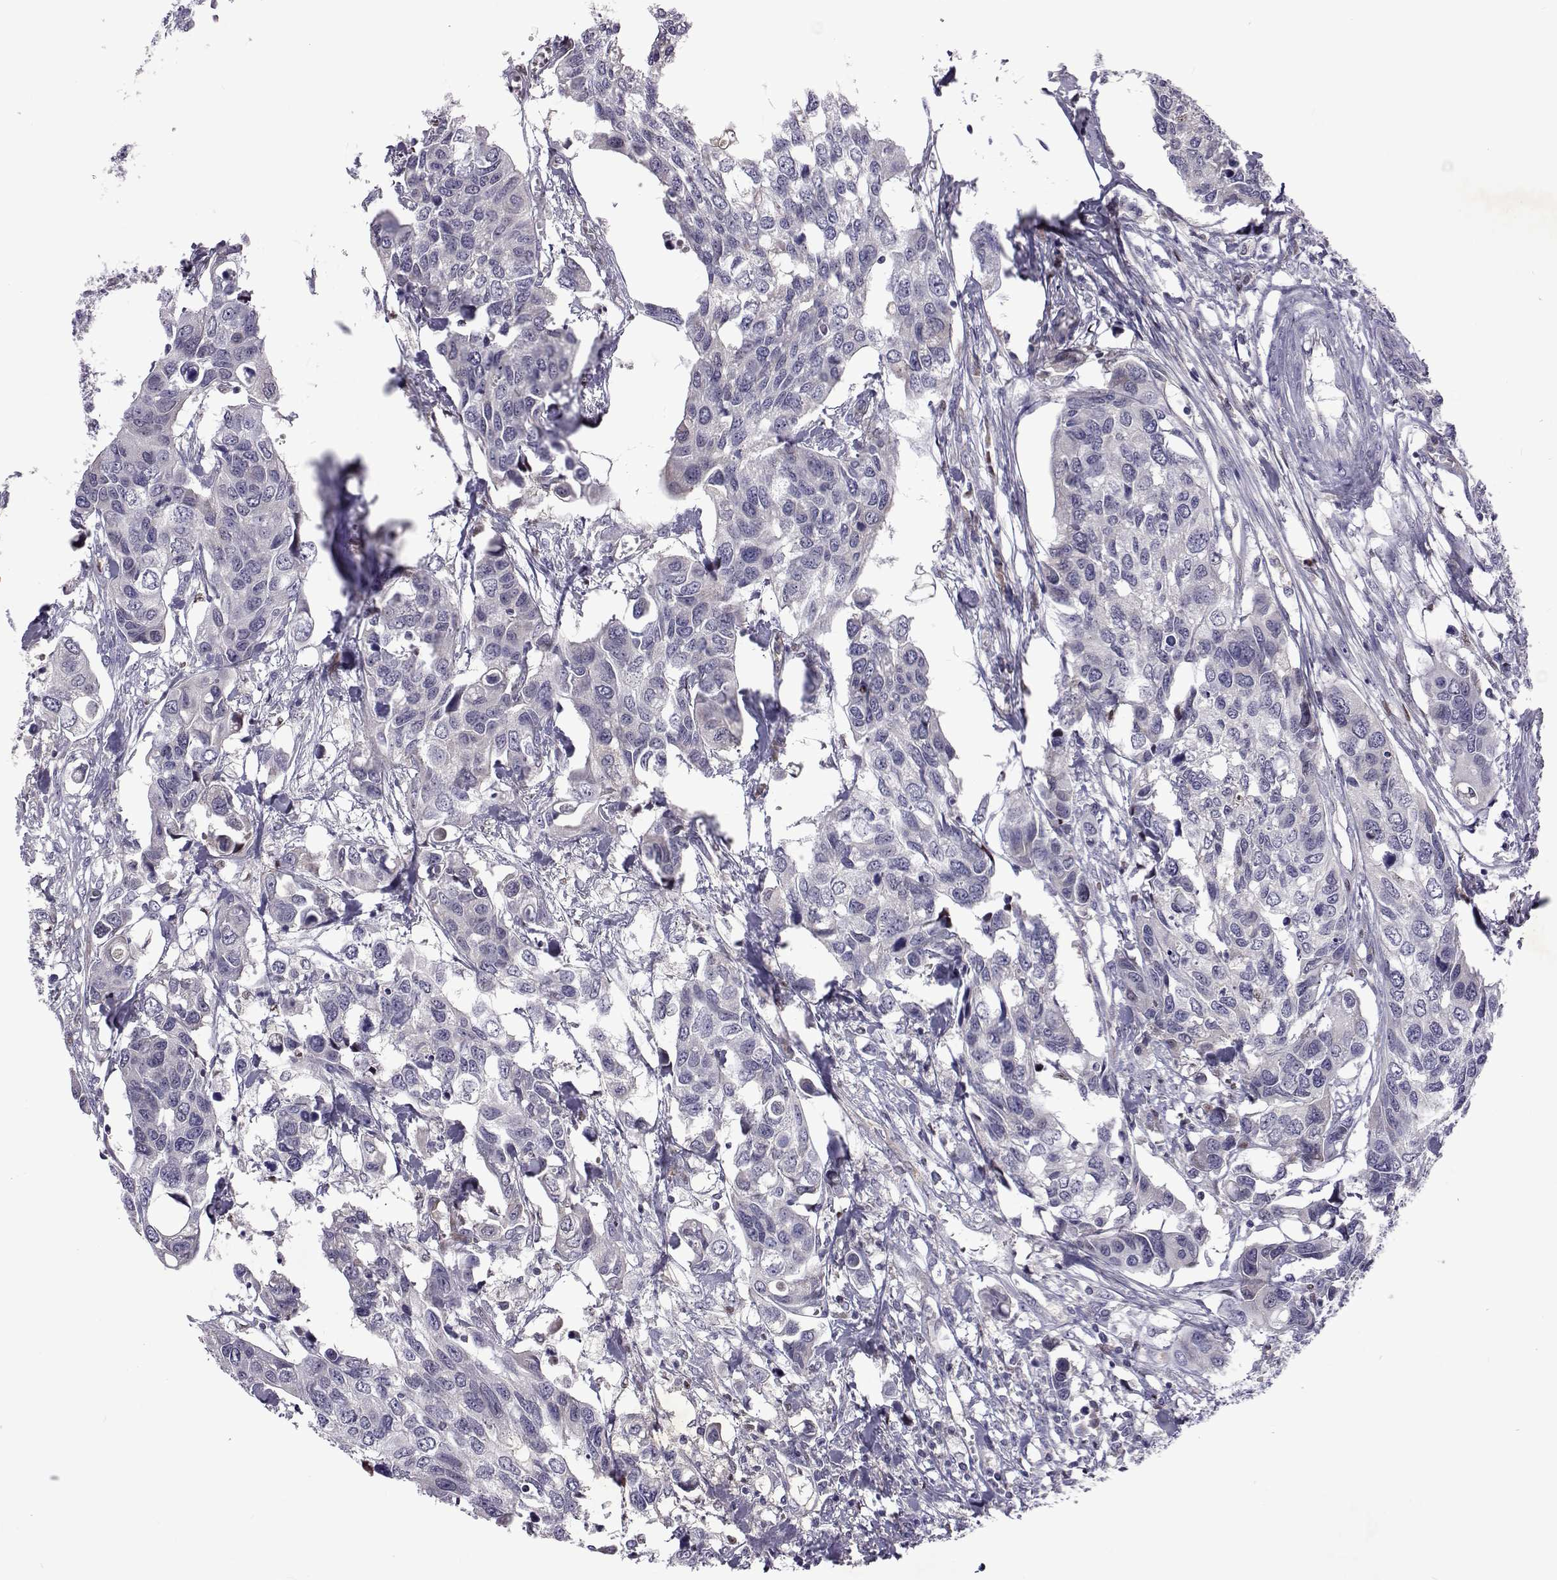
{"staining": {"intensity": "negative", "quantity": "none", "location": "none"}, "tissue": "urothelial cancer", "cell_type": "Tumor cells", "image_type": "cancer", "snomed": [{"axis": "morphology", "description": "Urothelial carcinoma, High grade"}, {"axis": "topography", "description": "Urinary bladder"}], "caption": "A high-resolution photomicrograph shows immunohistochemistry (IHC) staining of high-grade urothelial carcinoma, which demonstrates no significant positivity in tumor cells.", "gene": "TCF15", "patient": {"sex": "male", "age": 60}}